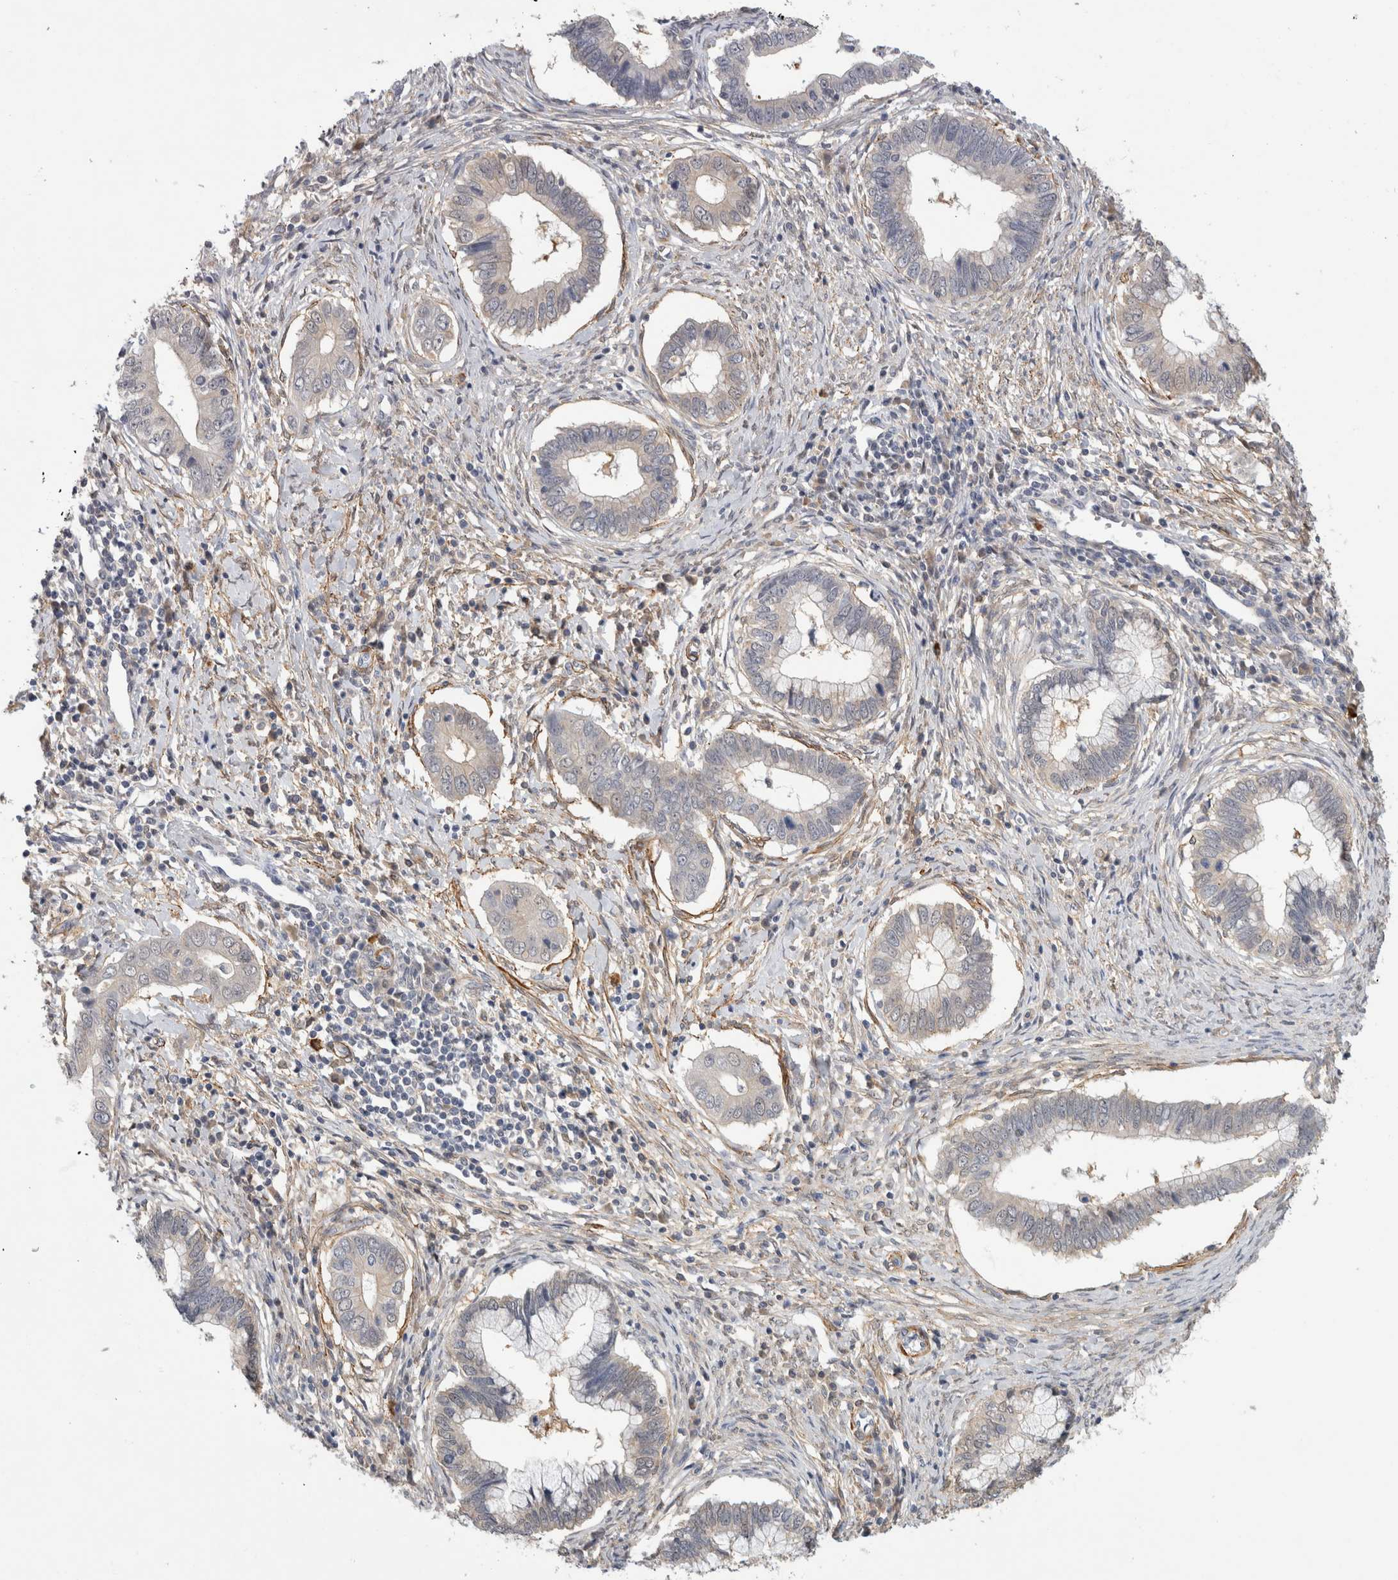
{"staining": {"intensity": "negative", "quantity": "none", "location": "none"}, "tissue": "cervical cancer", "cell_type": "Tumor cells", "image_type": "cancer", "snomed": [{"axis": "morphology", "description": "Adenocarcinoma, NOS"}, {"axis": "topography", "description": "Cervix"}], "caption": "Immunohistochemical staining of cervical cancer exhibits no significant positivity in tumor cells. (DAB IHC visualized using brightfield microscopy, high magnification).", "gene": "PGM1", "patient": {"sex": "female", "age": 44}}